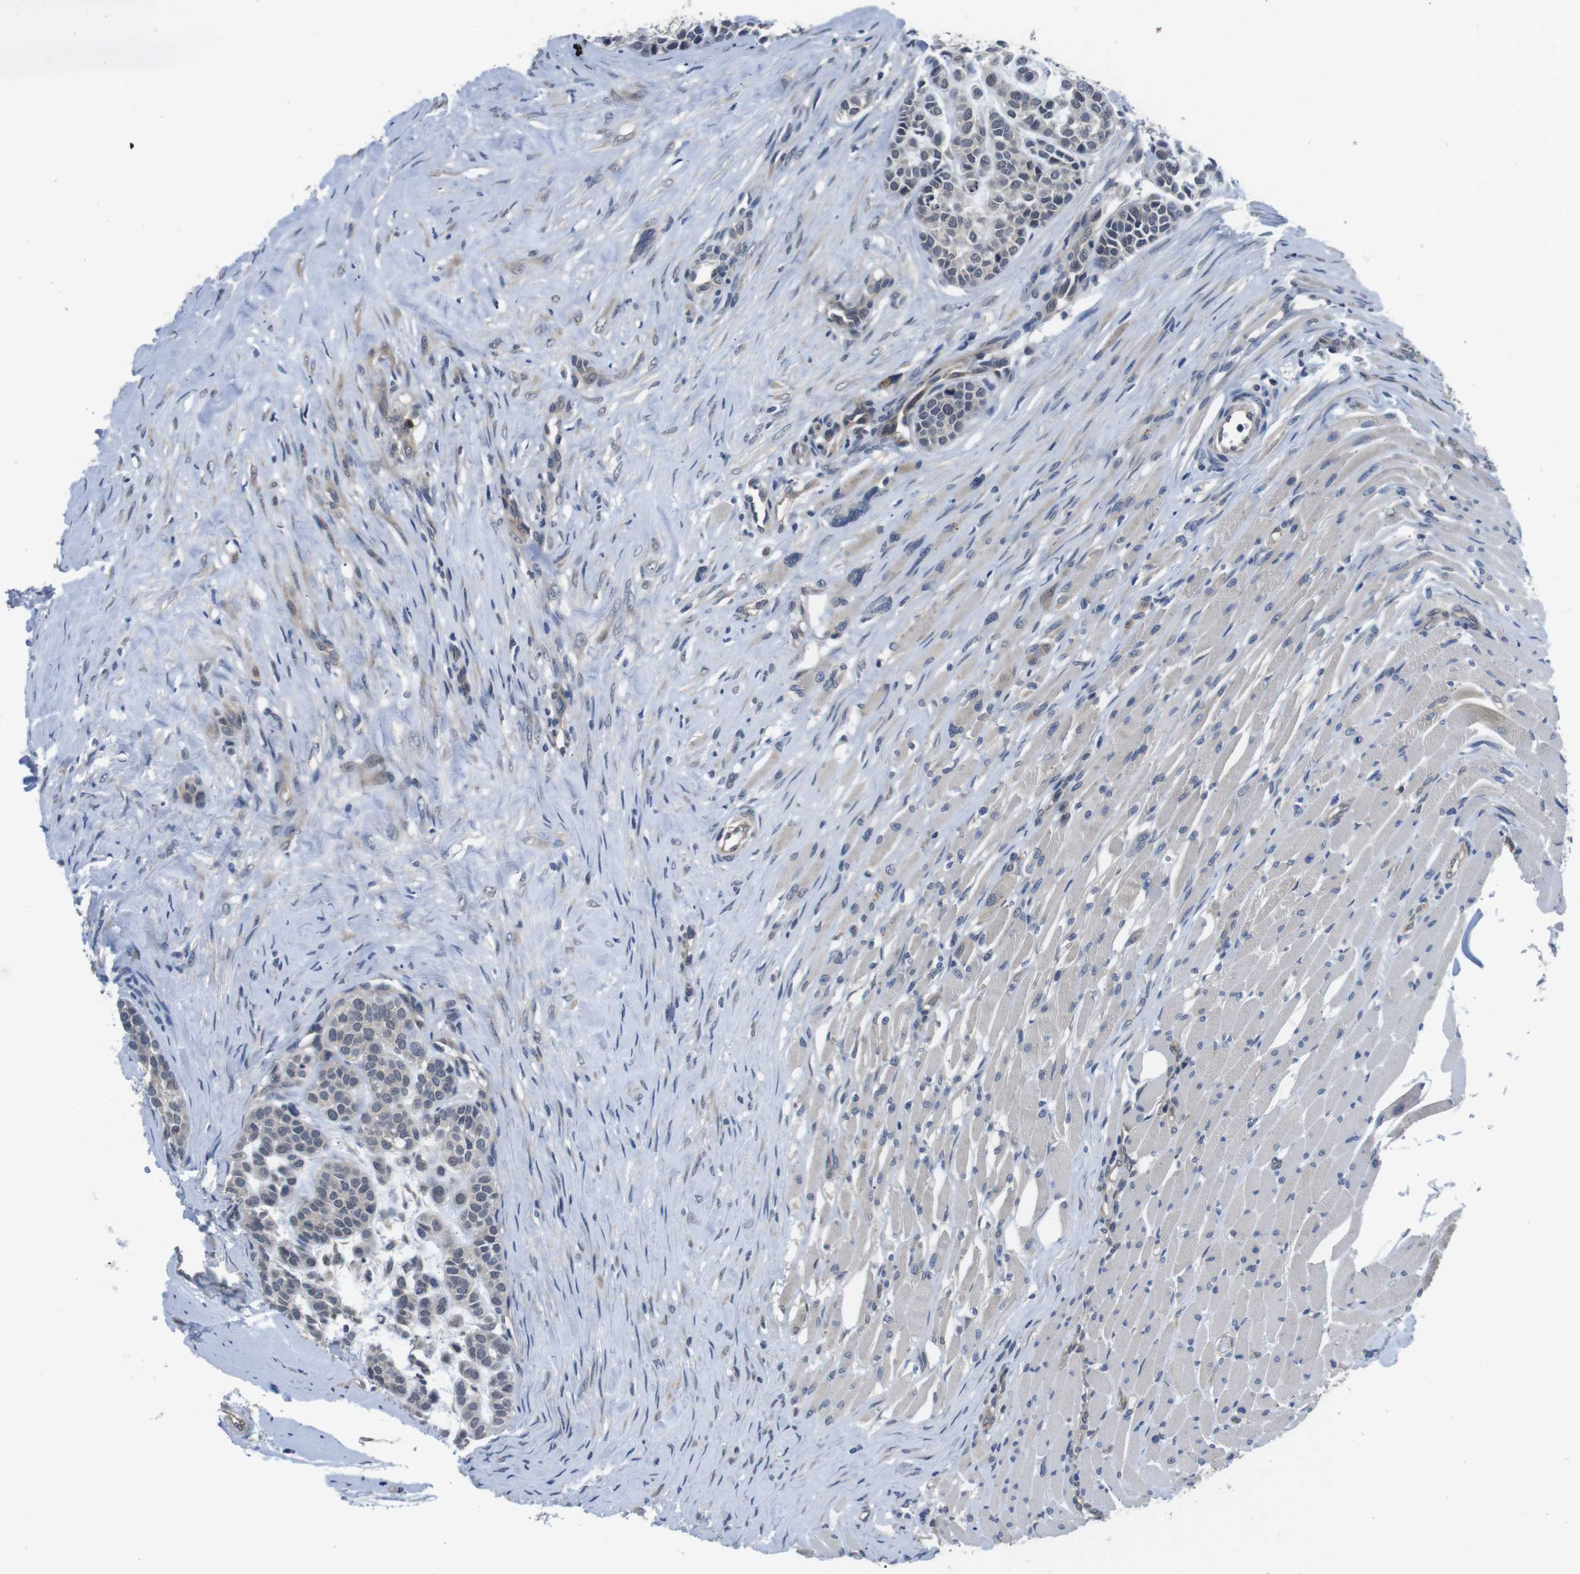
{"staining": {"intensity": "negative", "quantity": "none", "location": "none"}, "tissue": "head and neck cancer", "cell_type": "Tumor cells", "image_type": "cancer", "snomed": [{"axis": "morphology", "description": "Adenocarcinoma, NOS"}, {"axis": "morphology", "description": "Adenoma, NOS"}, {"axis": "topography", "description": "Head-Neck"}], "caption": "This is an immunohistochemistry (IHC) photomicrograph of head and neck adenocarcinoma. There is no expression in tumor cells.", "gene": "FADD", "patient": {"sex": "female", "age": 55}}